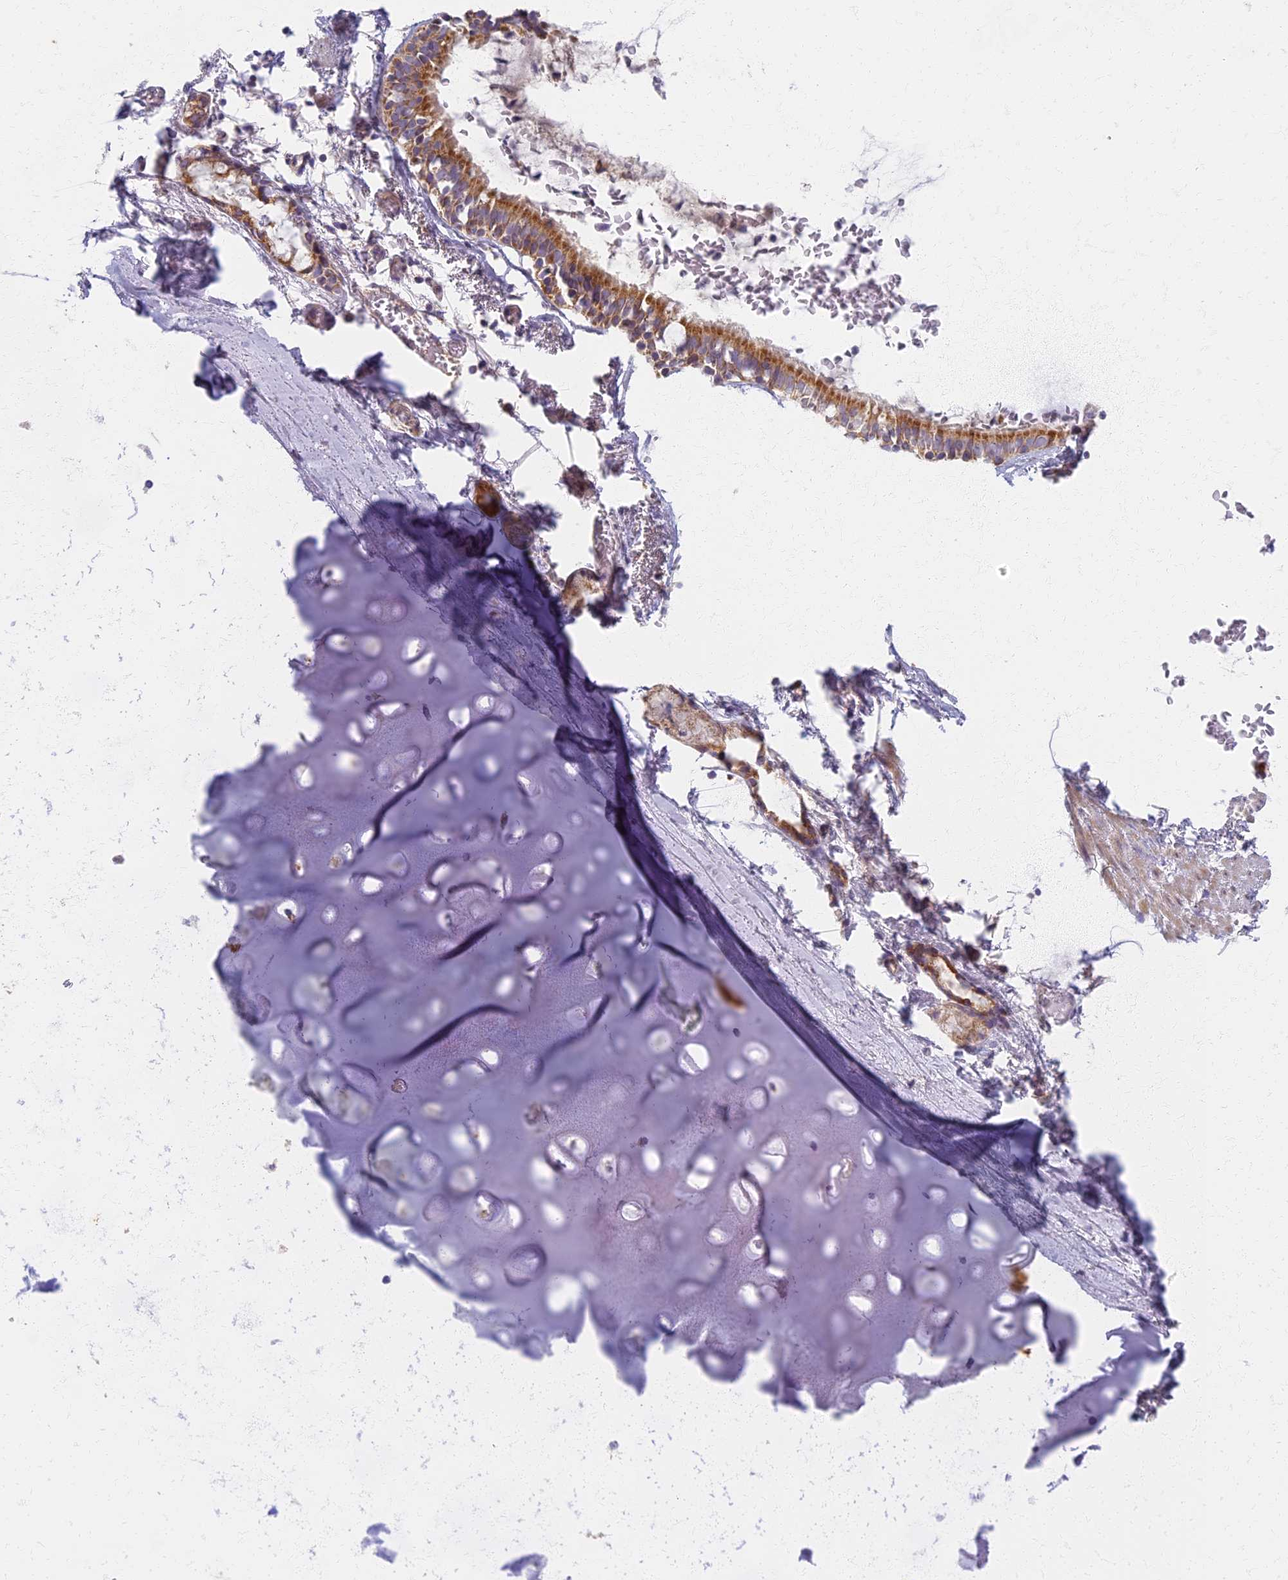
{"staining": {"intensity": "negative", "quantity": "none", "location": "none"}, "tissue": "adipose tissue", "cell_type": "Adipocytes", "image_type": "normal", "snomed": [{"axis": "morphology", "description": "Normal tissue, NOS"}, {"axis": "topography", "description": "Lymph node"}, {"axis": "topography", "description": "Bronchus"}], "caption": "Immunohistochemistry (IHC) photomicrograph of normal adipose tissue stained for a protein (brown), which exhibits no expression in adipocytes.", "gene": "MRPS25", "patient": {"sex": "male", "age": 63}}